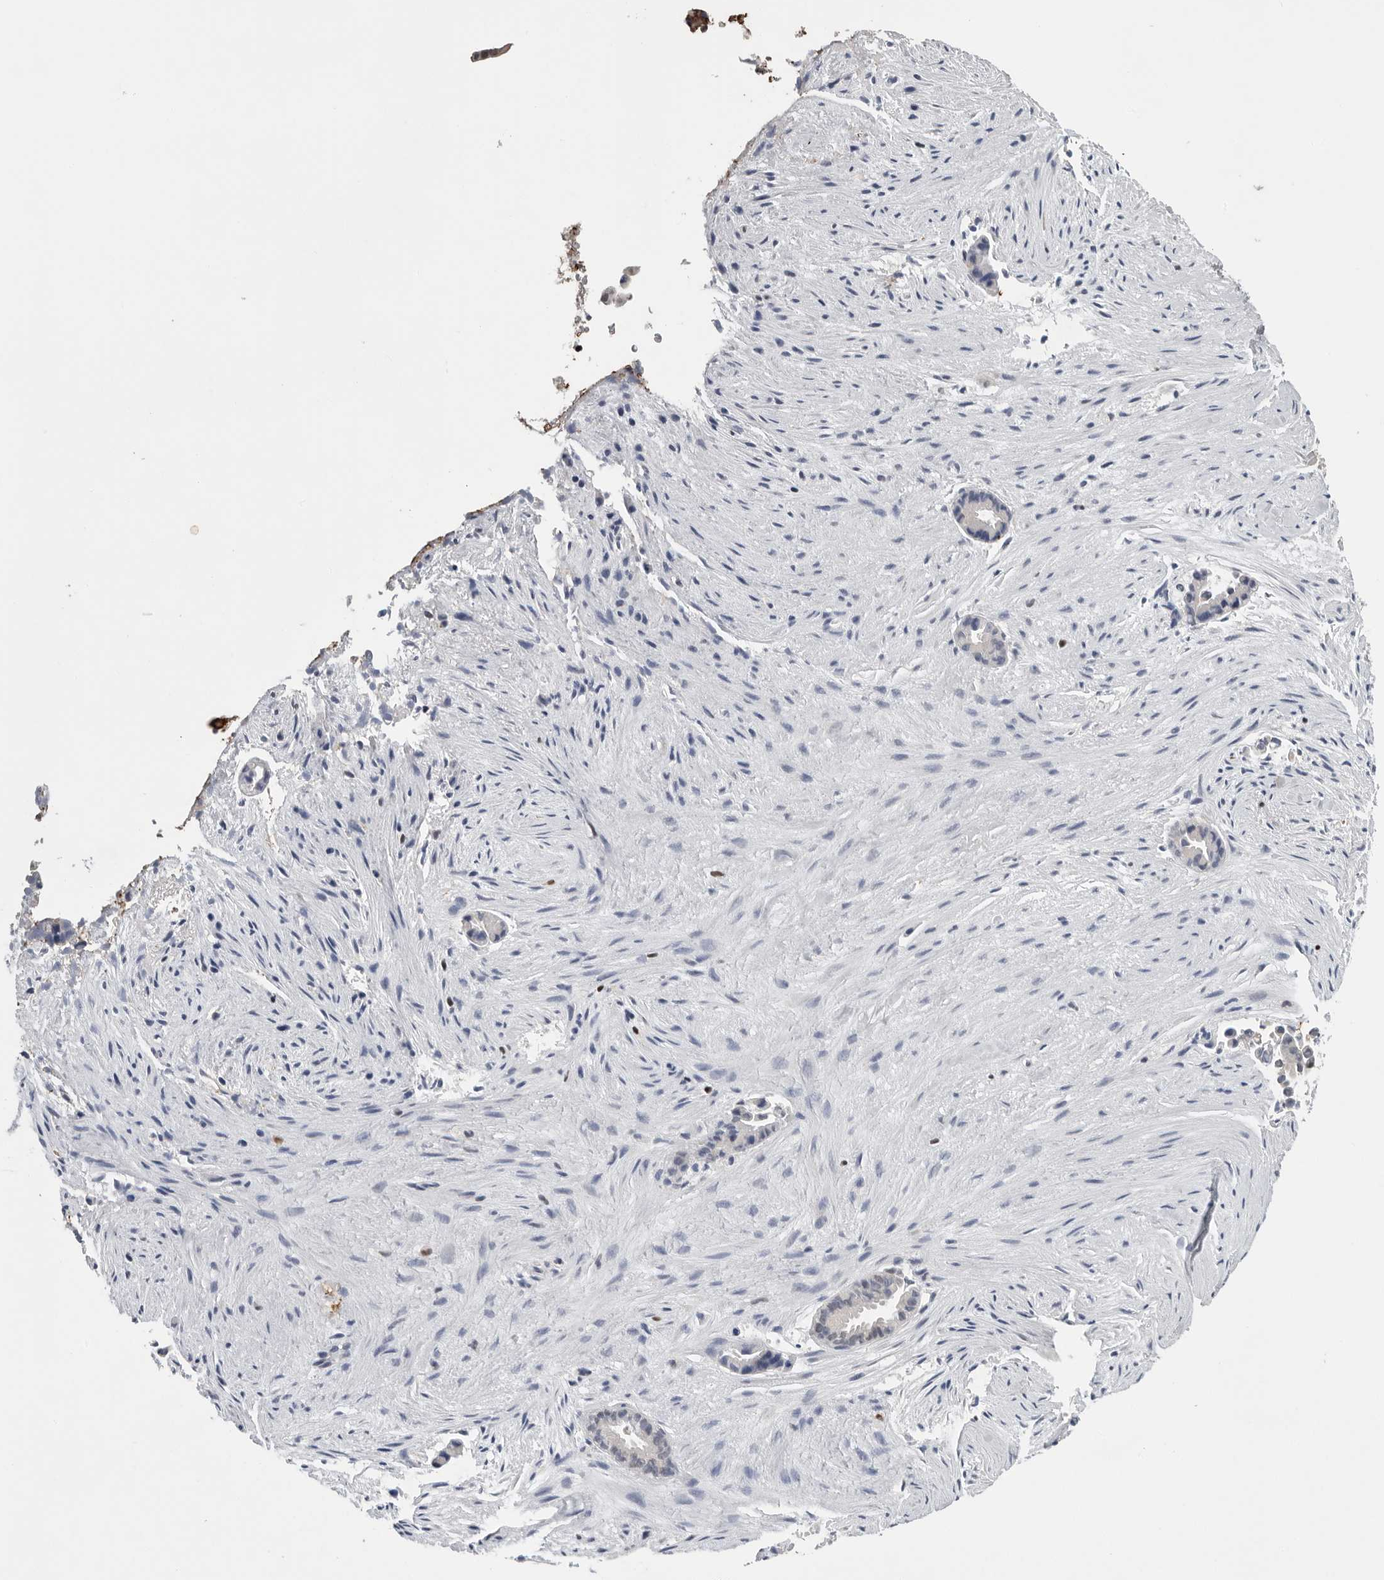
{"staining": {"intensity": "negative", "quantity": "none", "location": "none"}, "tissue": "liver cancer", "cell_type": "Tumor cells", "image_type": "cancer", "snomed": [{"axis": "morphology", "description": "Cholangiocarcinoma"}, {"axis": "topography", "description": "Liver"}], "caption": "Tumor cells are negative for protein expression in human liver cancer (cholangiocarcinoma). (DAB (3,3'-diaminobenzidine) immunohistochemistry (IHC) visualized using brightfield microscopy, high magnification).", "gene": "PDCD4", "patient": {"sex": "female", "age": 55}}